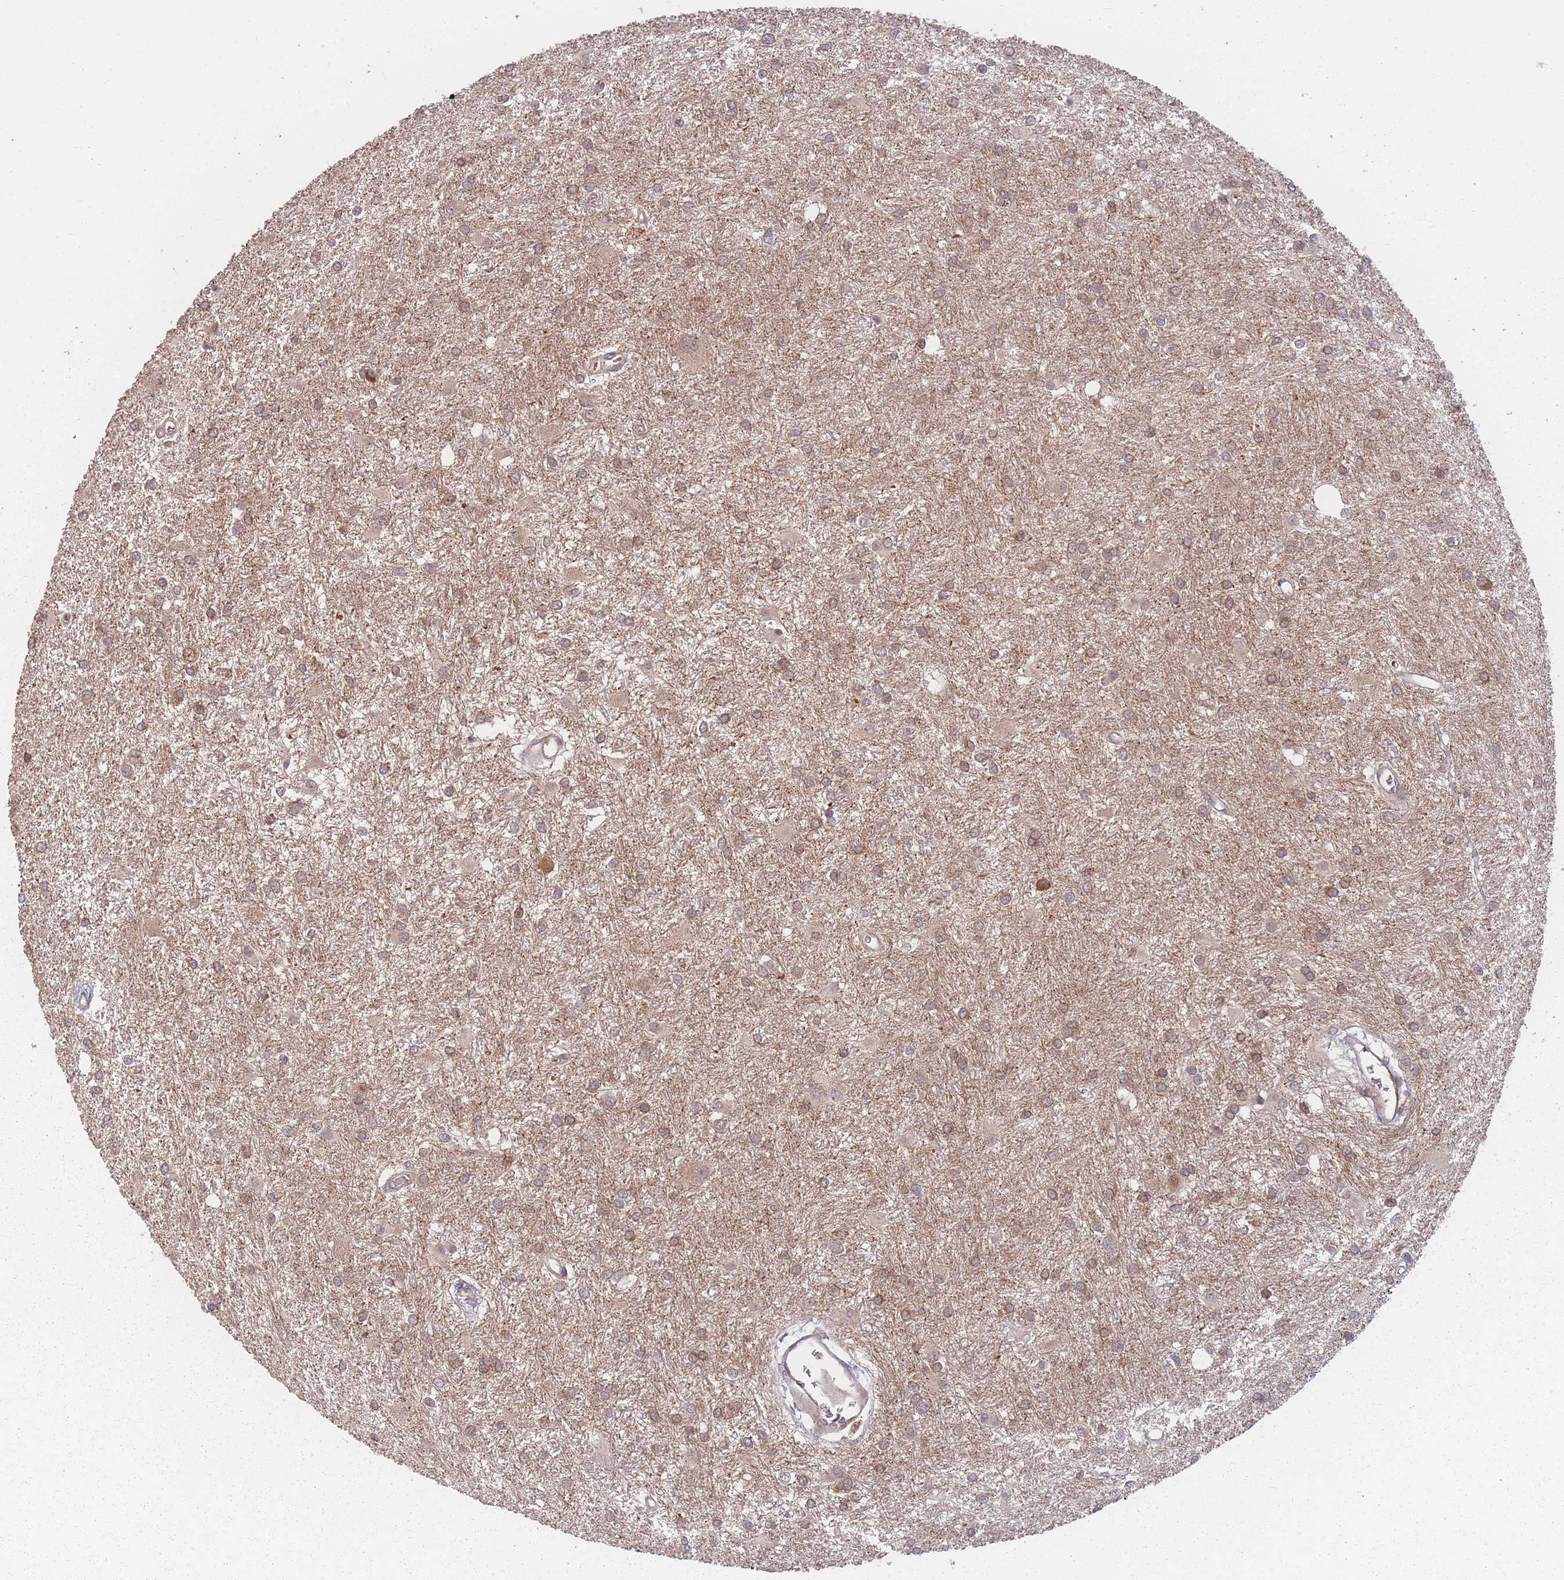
{"staining": {"intensity": "moderate", "quantity": ">75%", "location": "cytoplasmic/membranous"}, "tissue": "glioma", "cell_type": "Tumor cells", "image_type": "cancer", "snomed": [{"axis": "morphology", "description": "Glioma, malignant, High grade"}, {"axis": "topography", "description": "Brain"}], "caption": "A histopathology image of human glioma stained for a protein demonstrates moderate cytoplasmic/membranous brown staining in tumor cells. The staining was performed using DAB, with brown indicating positive protein expression. Nuclei are stained blue with hematoxylin.", "gene": "HAGH", "patient": {"sex": "female", "age": 50}}